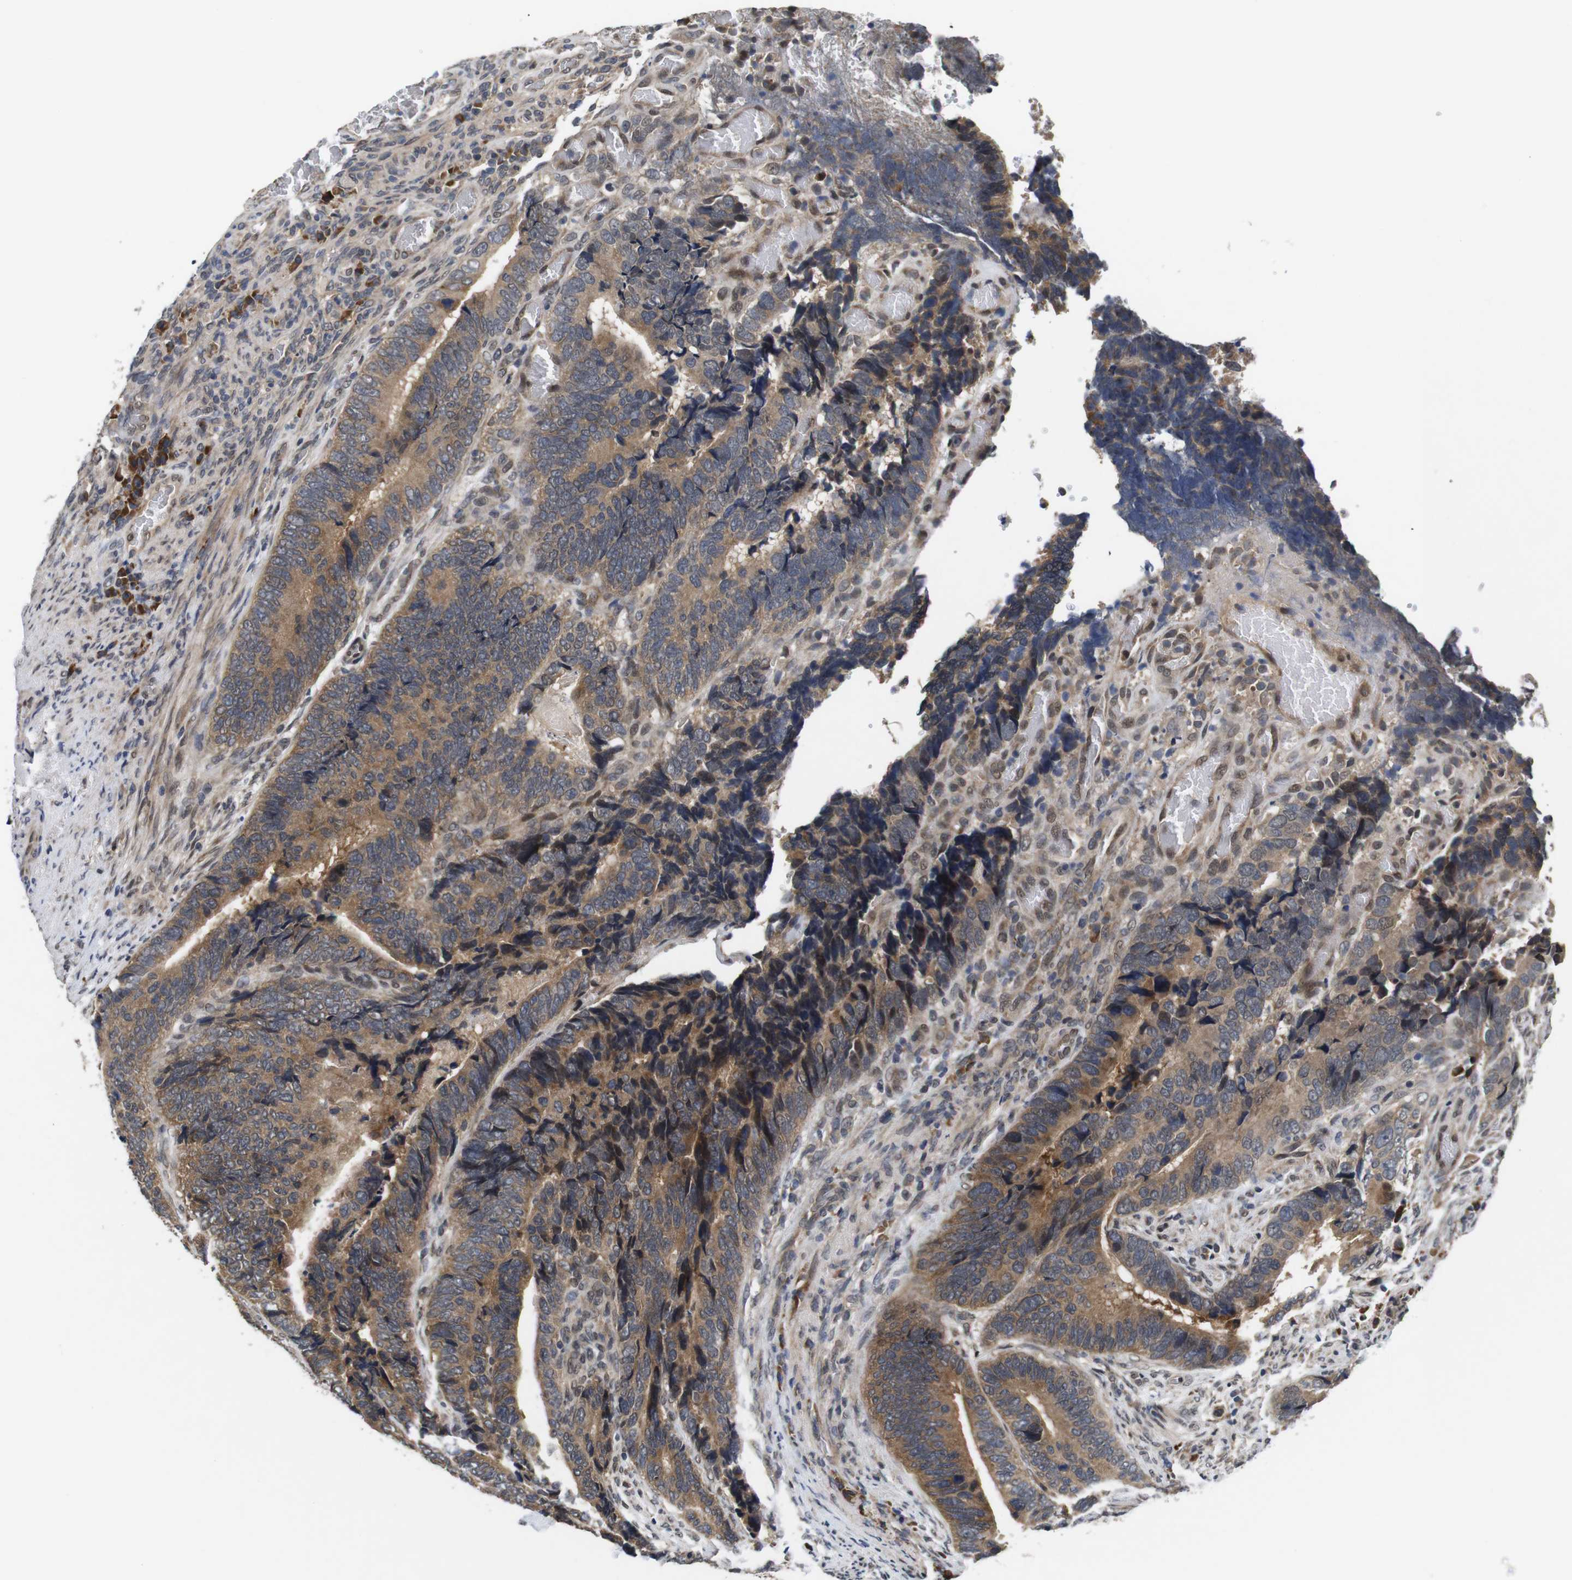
{"staining": {"intensity": "moderate", "quantity": ">75%", "location": "cytoplasmic/membranous"}, "tissue": "colorectal cancer", "cell_type": "Tumor cells", "image_type": "cancer", "snomed": [{"axis": "morphology", "description": "Adenocarcinoma, NOS"}, {"axis": "topography", "description": "Colon"}], "caption": "Colorectal cancer stained with DAB immunohistochemistry (IHC) reveals medium levels of moderate cytoplasmic/membranous expression in approximately >75% of tumor cells.", "gene": "ZBTB46", "patient": {"sex": "male", "age": 72}}